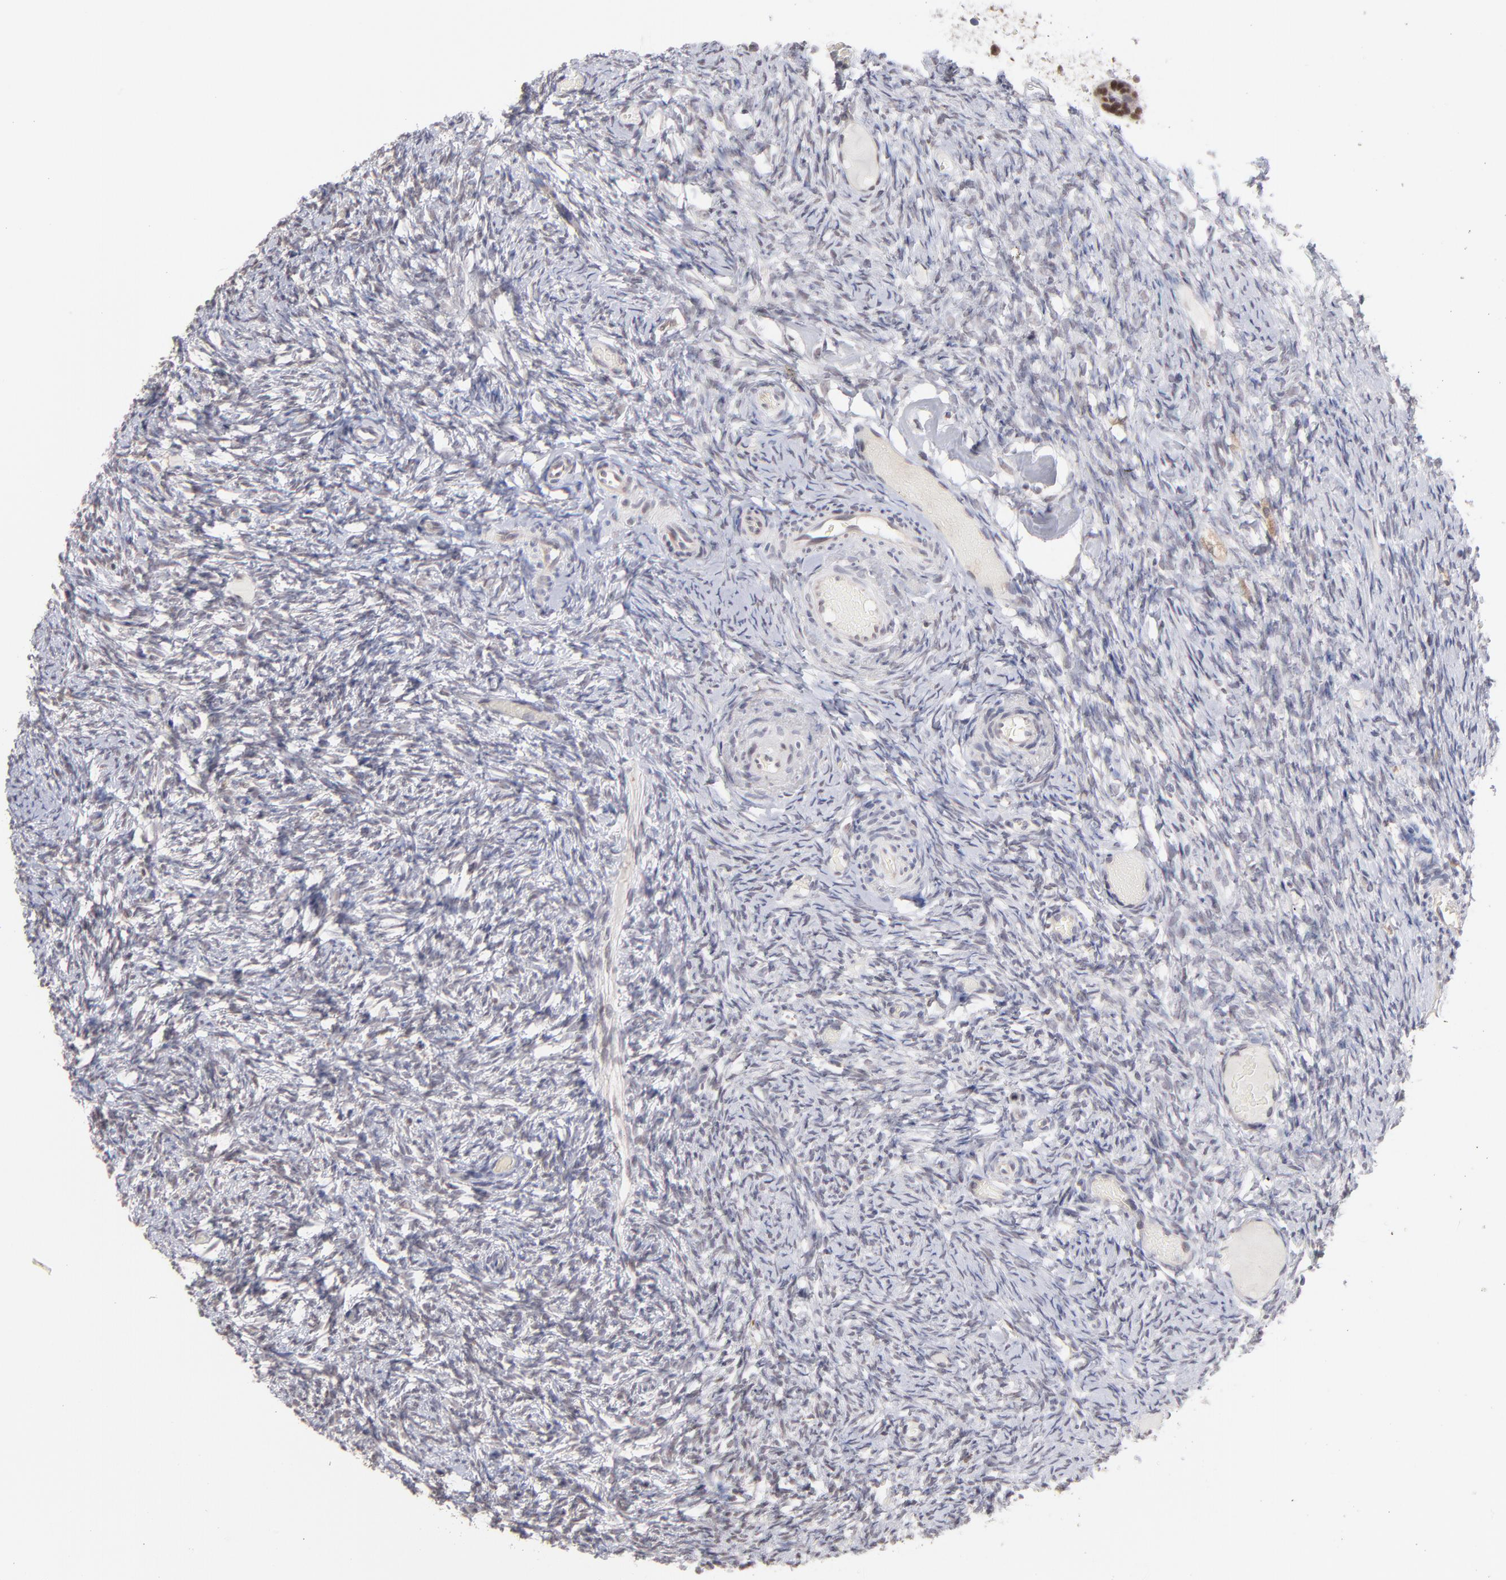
{"staining": {"intensity": "negative", "quantity": "none", "location": "none"}, "tissue": "ovary", "cell_type": "Ovarian stroma cells", "image_type": "normal", "snomed": [{"axis": "morphology", "description": "Normal tissue, NOS"}, {"axis": "topography", "description": "Ovary"}], "caption": "A high-resolution photomicrograph shows IHC staining of benign ovary, which demonstrates no significant positivity in ovarian stroma cells.", "gene": "OAS1", "patient": {"sex": "female", "age": 60}}